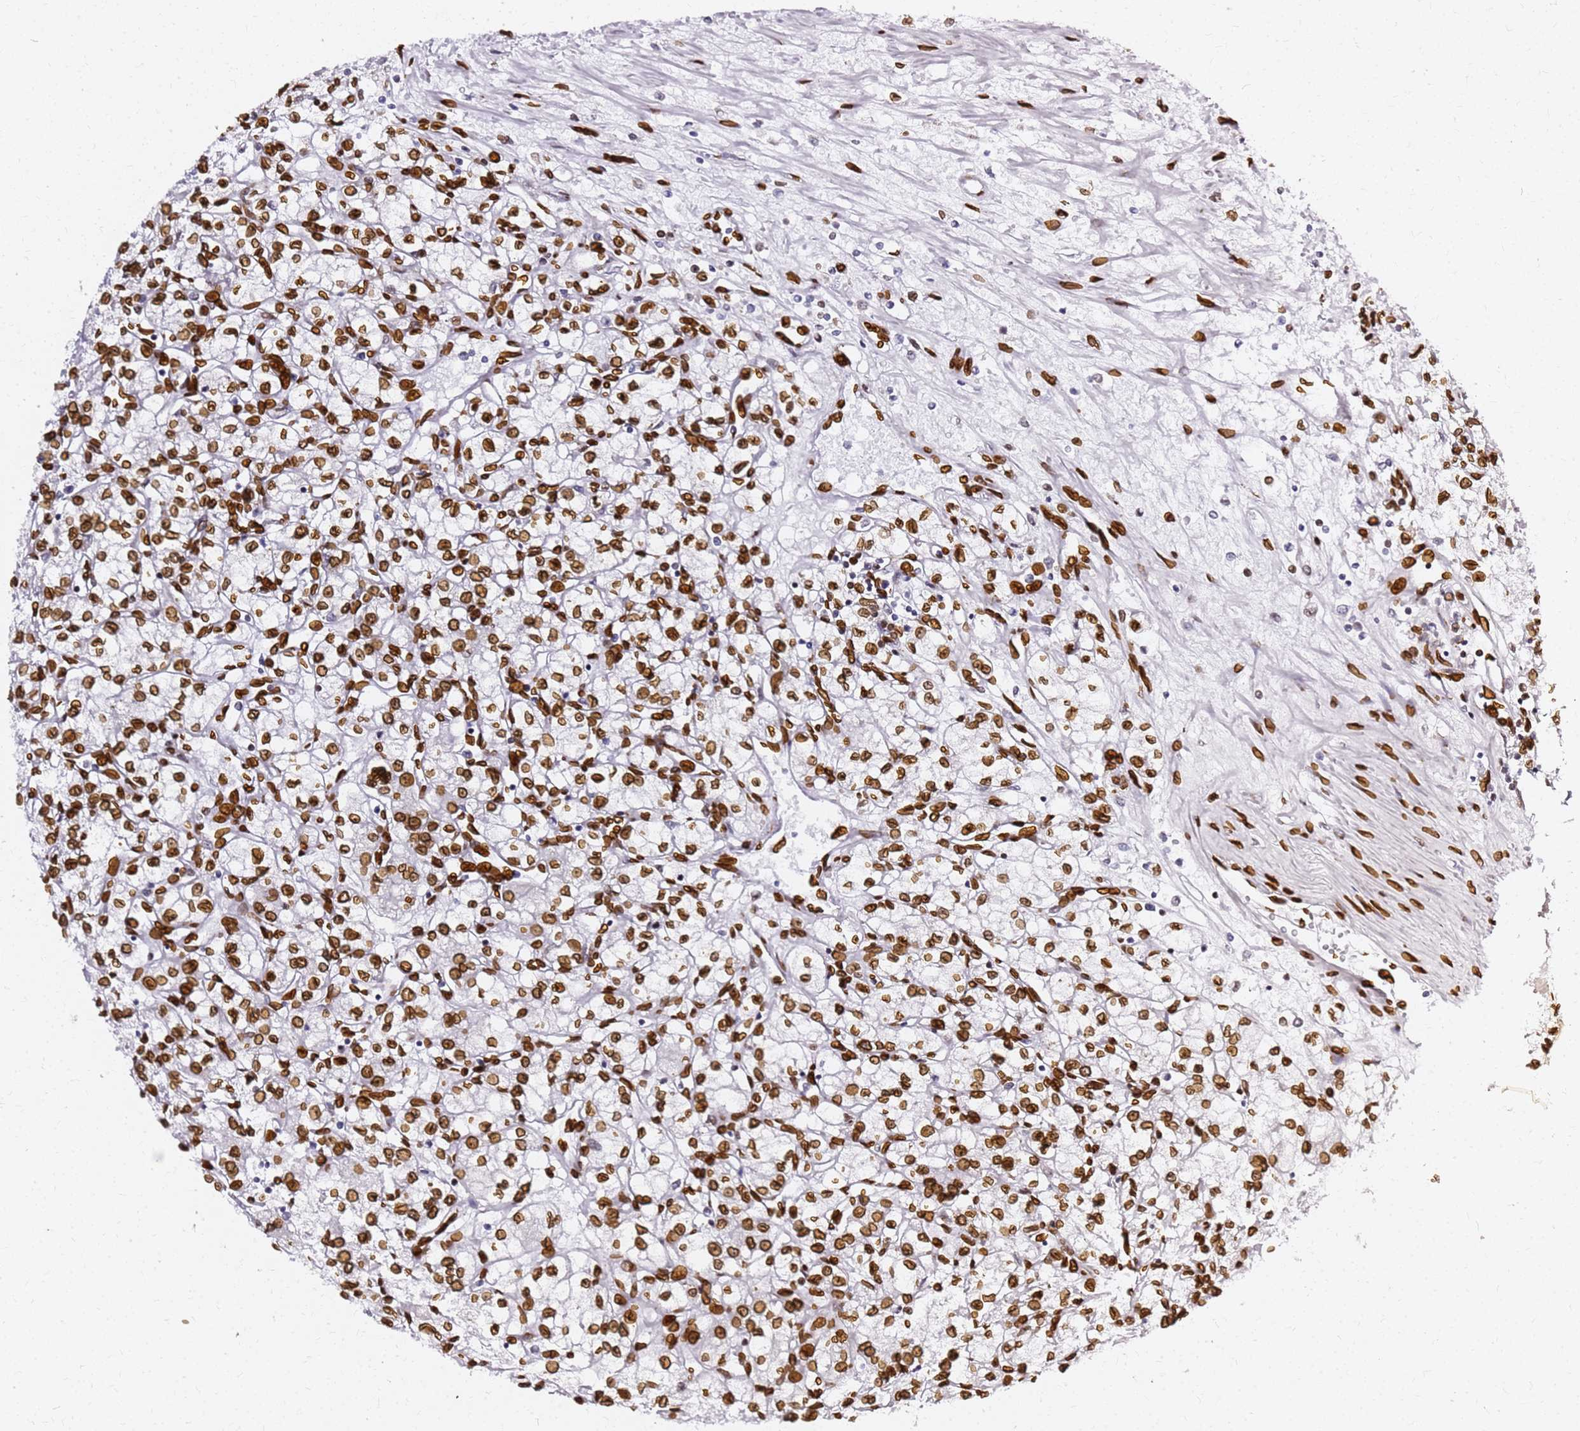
{"staining": {"intensity": "strong", "quantity": ">75%", "location": "cytoplasmic/membranous,nuclear"}, "tissue": "renal cancer", "cell_type": "Tumor cells", "image_type": "cancer", "snomed": [{"axis": "morphology", "description": "Adenocarcinoma, NOS"}, {"axis": "topography", "description": "Kidney"}], "caption": "Strong cytoplasmic/membranous and nuclear protein expression is identified in approximately >75% of tumor cells in renal cancer. (IHC, brightfield microscopy, high magnification).", "gene": "C6orf141", "patient": {"sex": "male", "age": 59}}